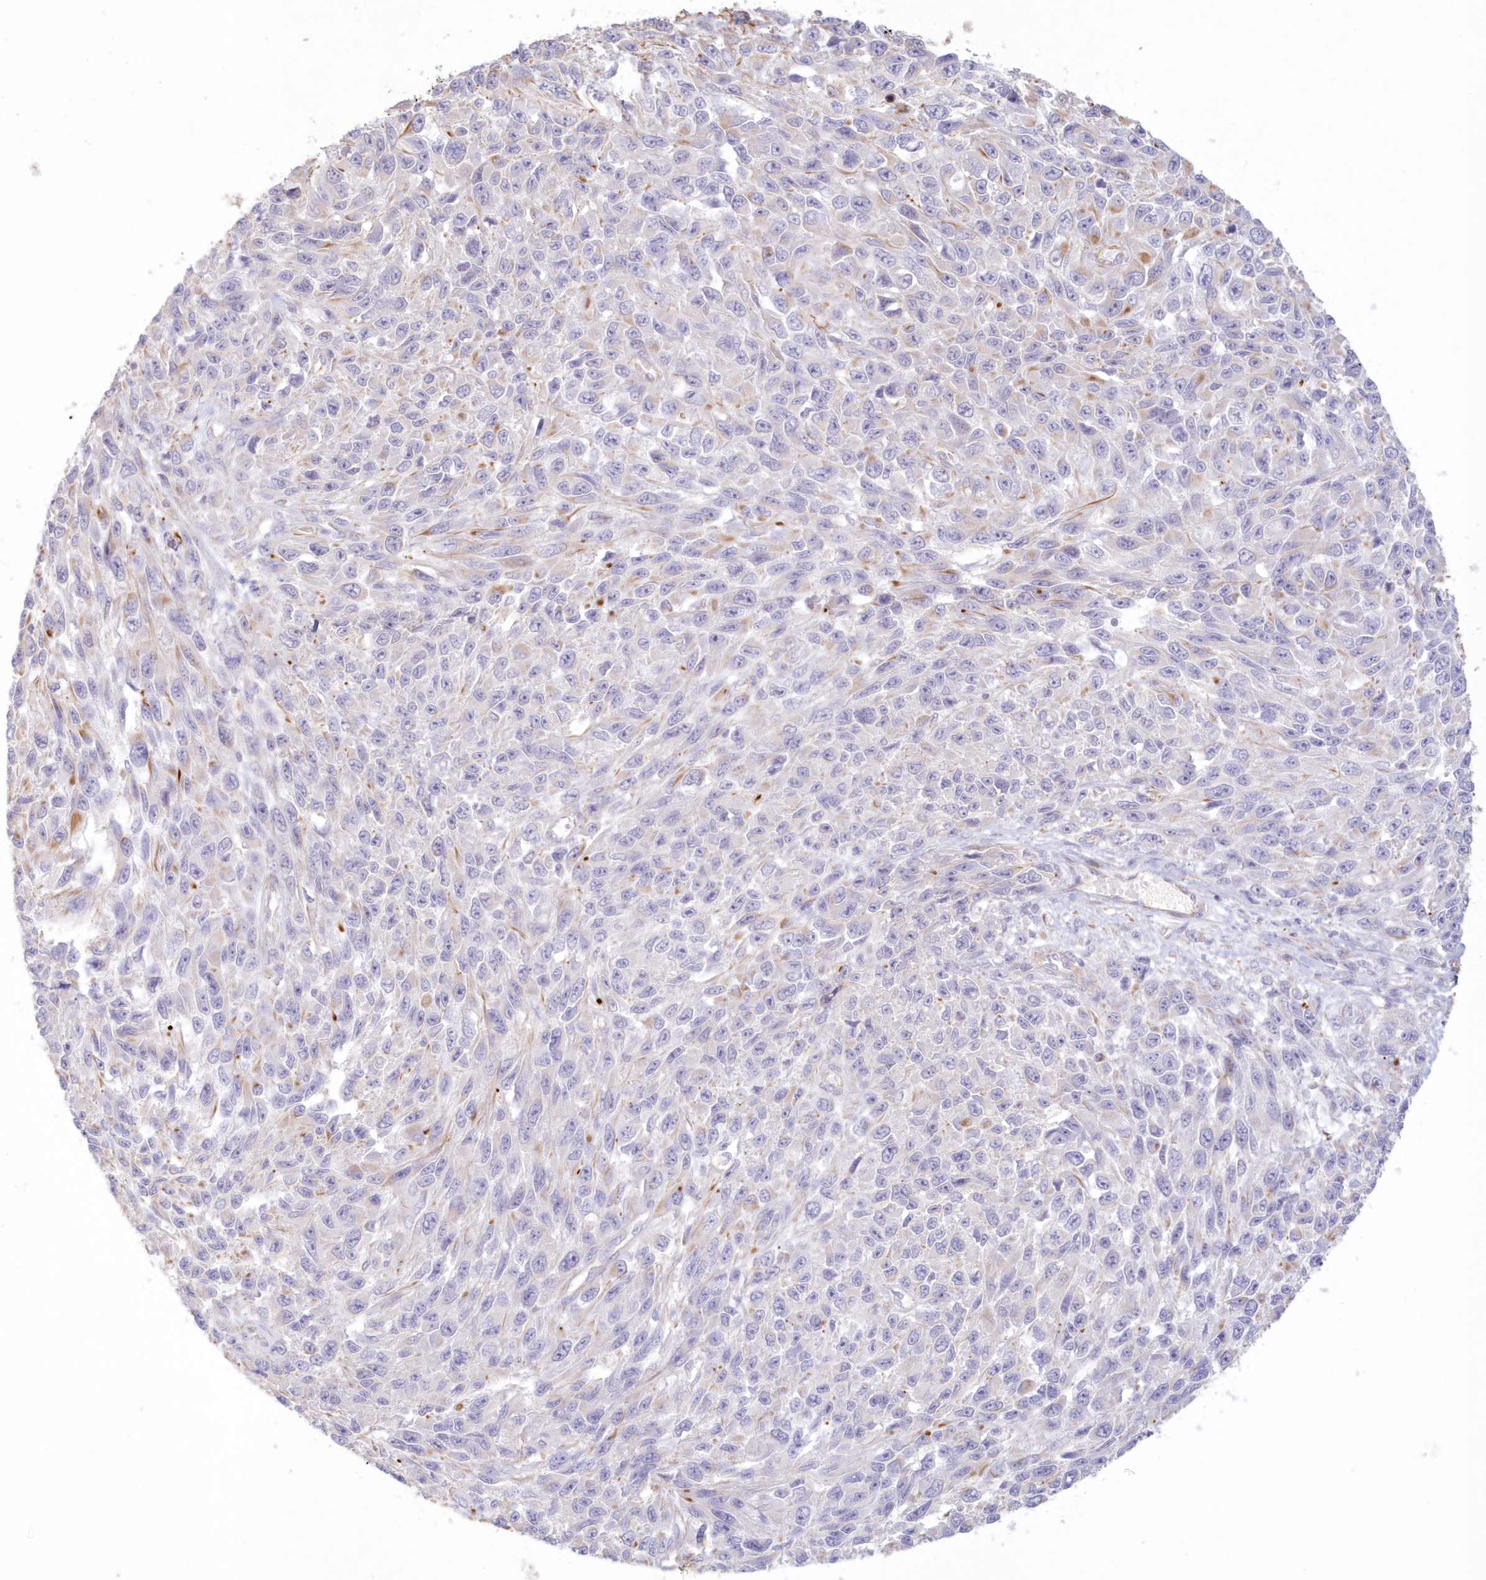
{"staining": {"intensity": "negative", "quantity": "none", "location": "none"}, "tissue": "melanoma", "cell_type": "Tumor cells", "image_type": "cancer", "snomed": [{"axis": "morphology", "description": "Malignant melanoma, NOS"}, {"axis": "topography", "description": "Skin"}], "caption": "This is an immunohistochemistry histopathology image of human malignant melanoma. There is no staining in tumor cells.", "gene": "DMRTB1", "patient": {"sex": "female", "age": 96}}